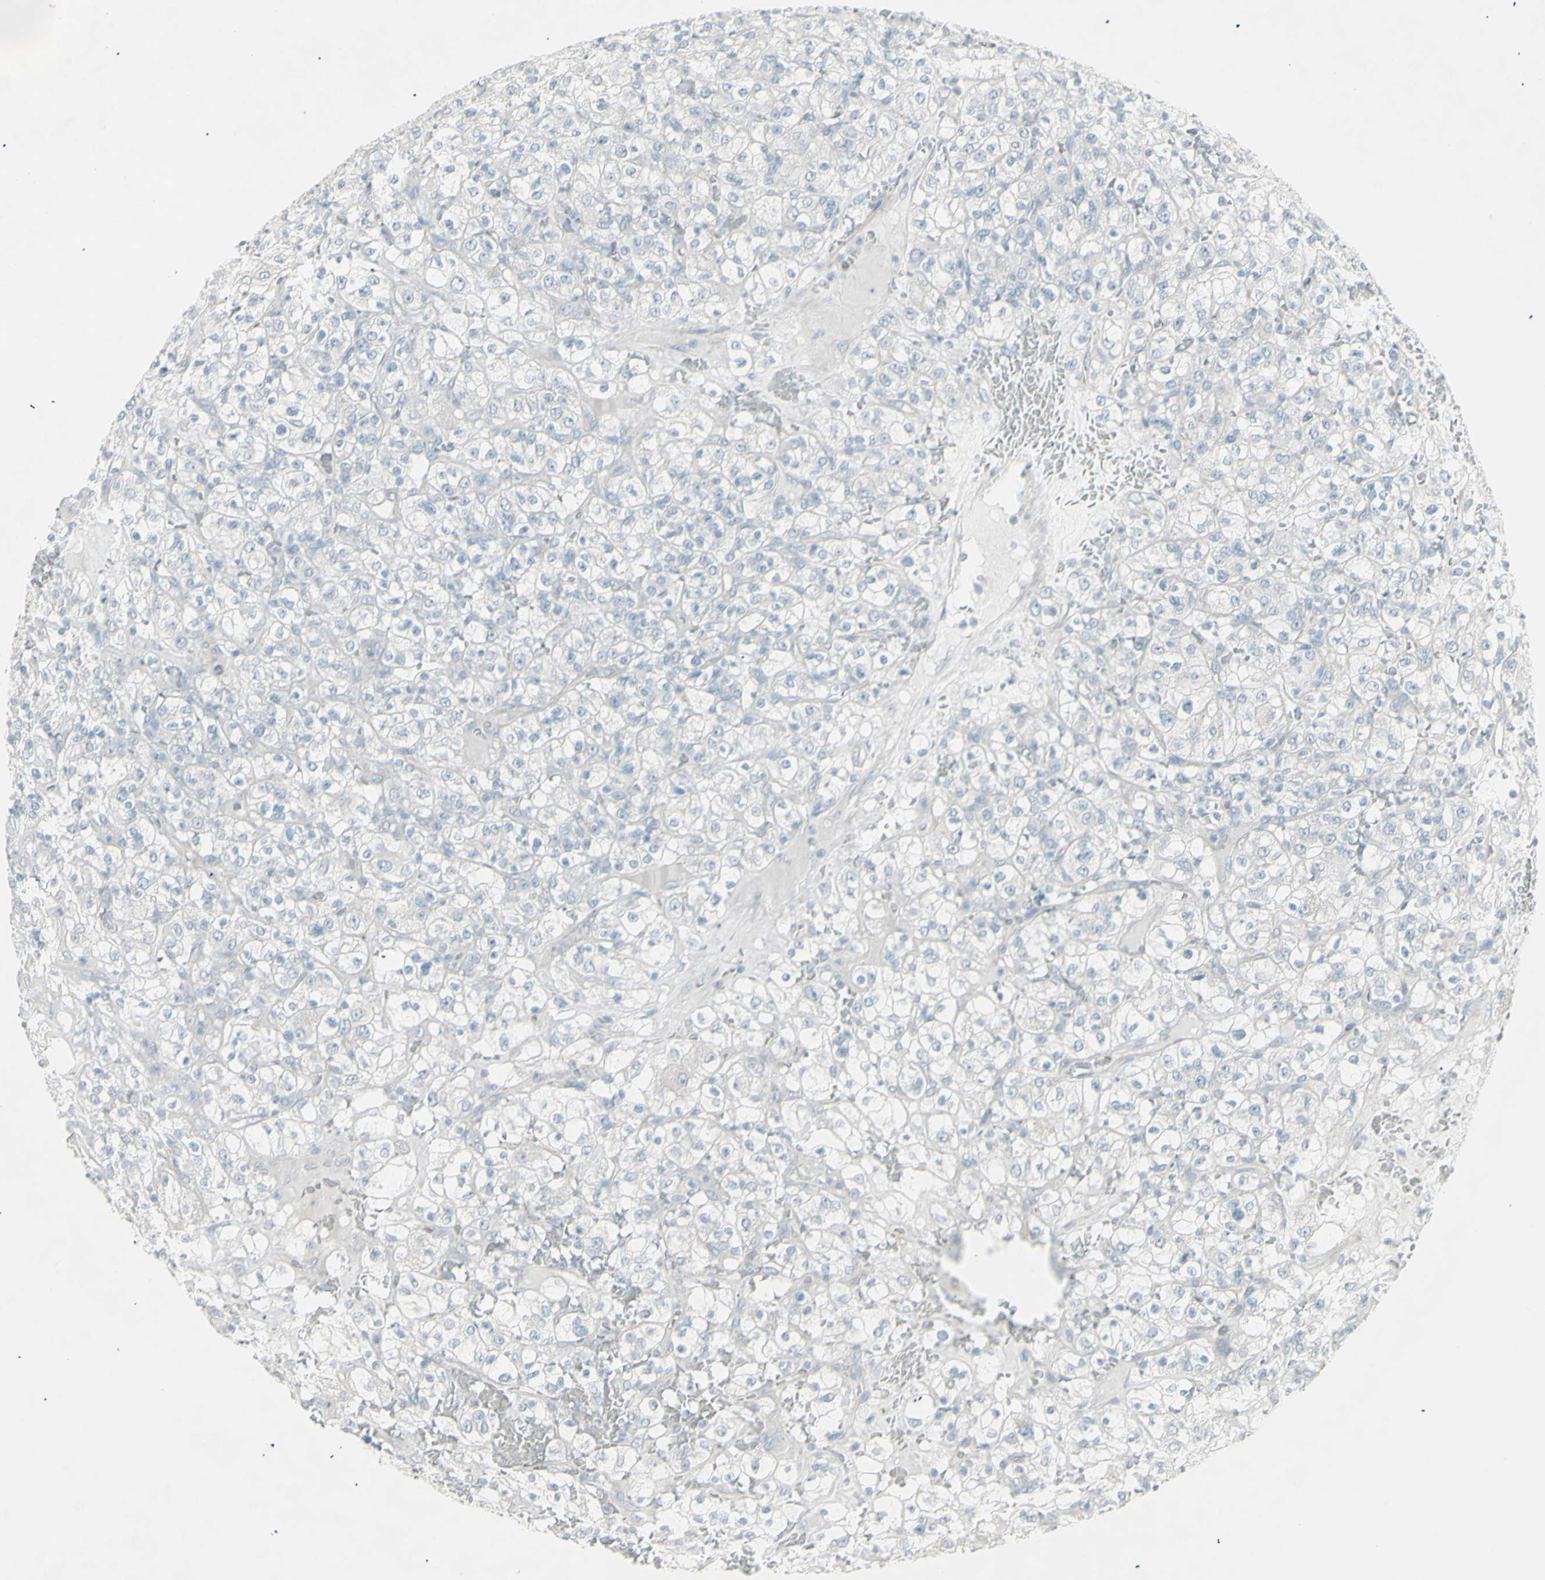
{"staining": {"intensity": "negative", "quantity": "none", "location": "none"}, "tissue": "renal cancer", "cell_type": "Tumor cells", "image_type": "cancer", "snomed": [{"axis": "morphology", "description": "Normal tissue, NOS"}, {"axis": "morphology", "description": "Adenocarcinoma, NOS"}, {"axis": "topography", "description": "Kidney"}], "caption": "Tumor cells show no significant positivity in adenocarcinoma (renal). (DAB (3,3'-diaminobenzidine) immunohistochemistry visualized using brightfield microscopy, high magnification).", "gene": "YBX2", "patient": {"sex": "female", "age": 72}}